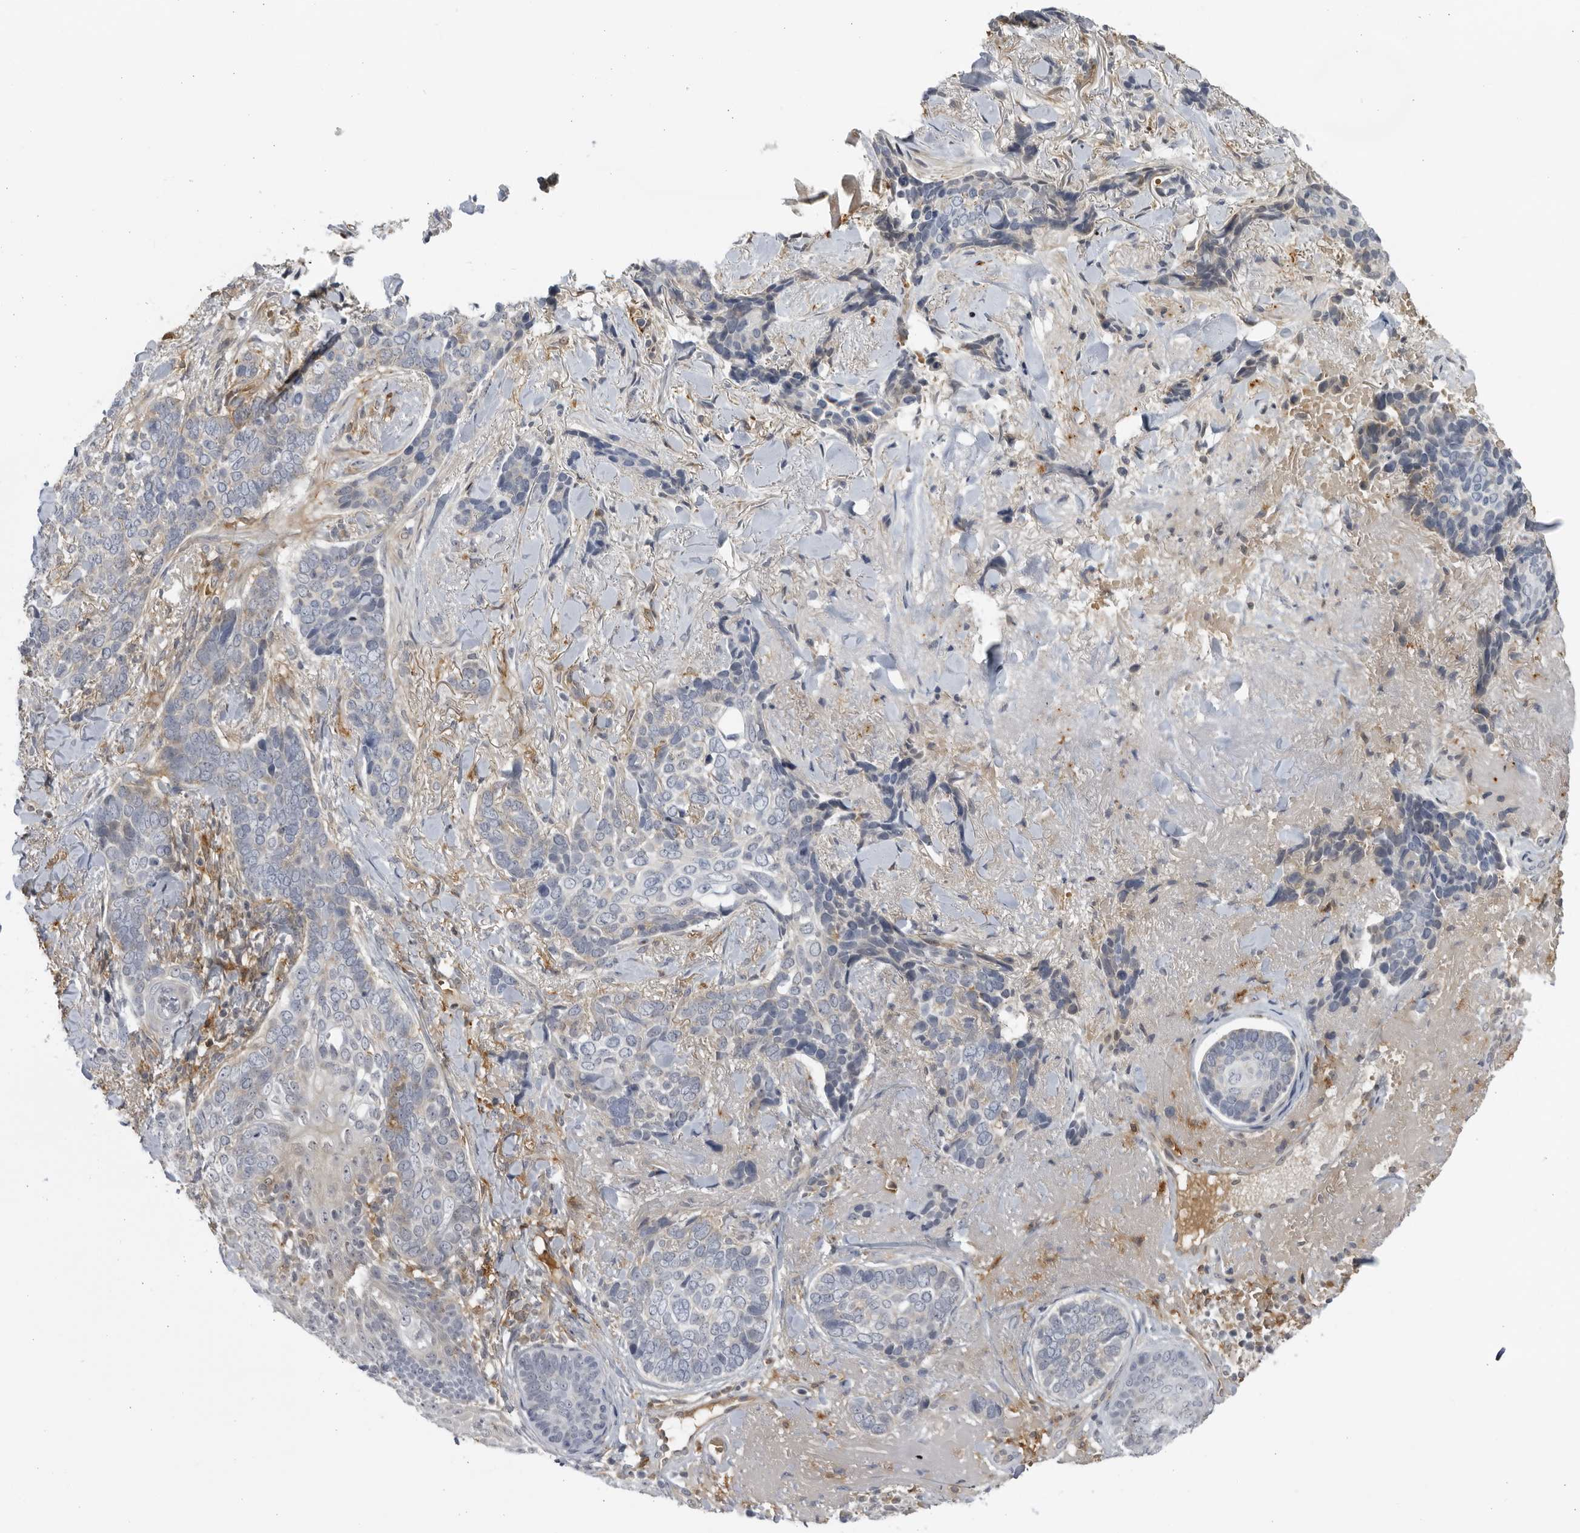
{"staining": {"intensity": "negative", "quantity": "none", "location": "none"}, "tissue": "skin cancer", "cell_type": "Tumor cells", "image_type": "cancer", "snomed": [{"axis": "morphology", "description": "Basal cell carcinoma"}, {"axis": "topography", "description": "Skin"}], "caption": "Immunohistochemical staining of human basal cell carcinoma (skin) displays no significant staining in tumor cells.", "gene": "BMP2K", "patient": {"sex": "female", "age": 82}}